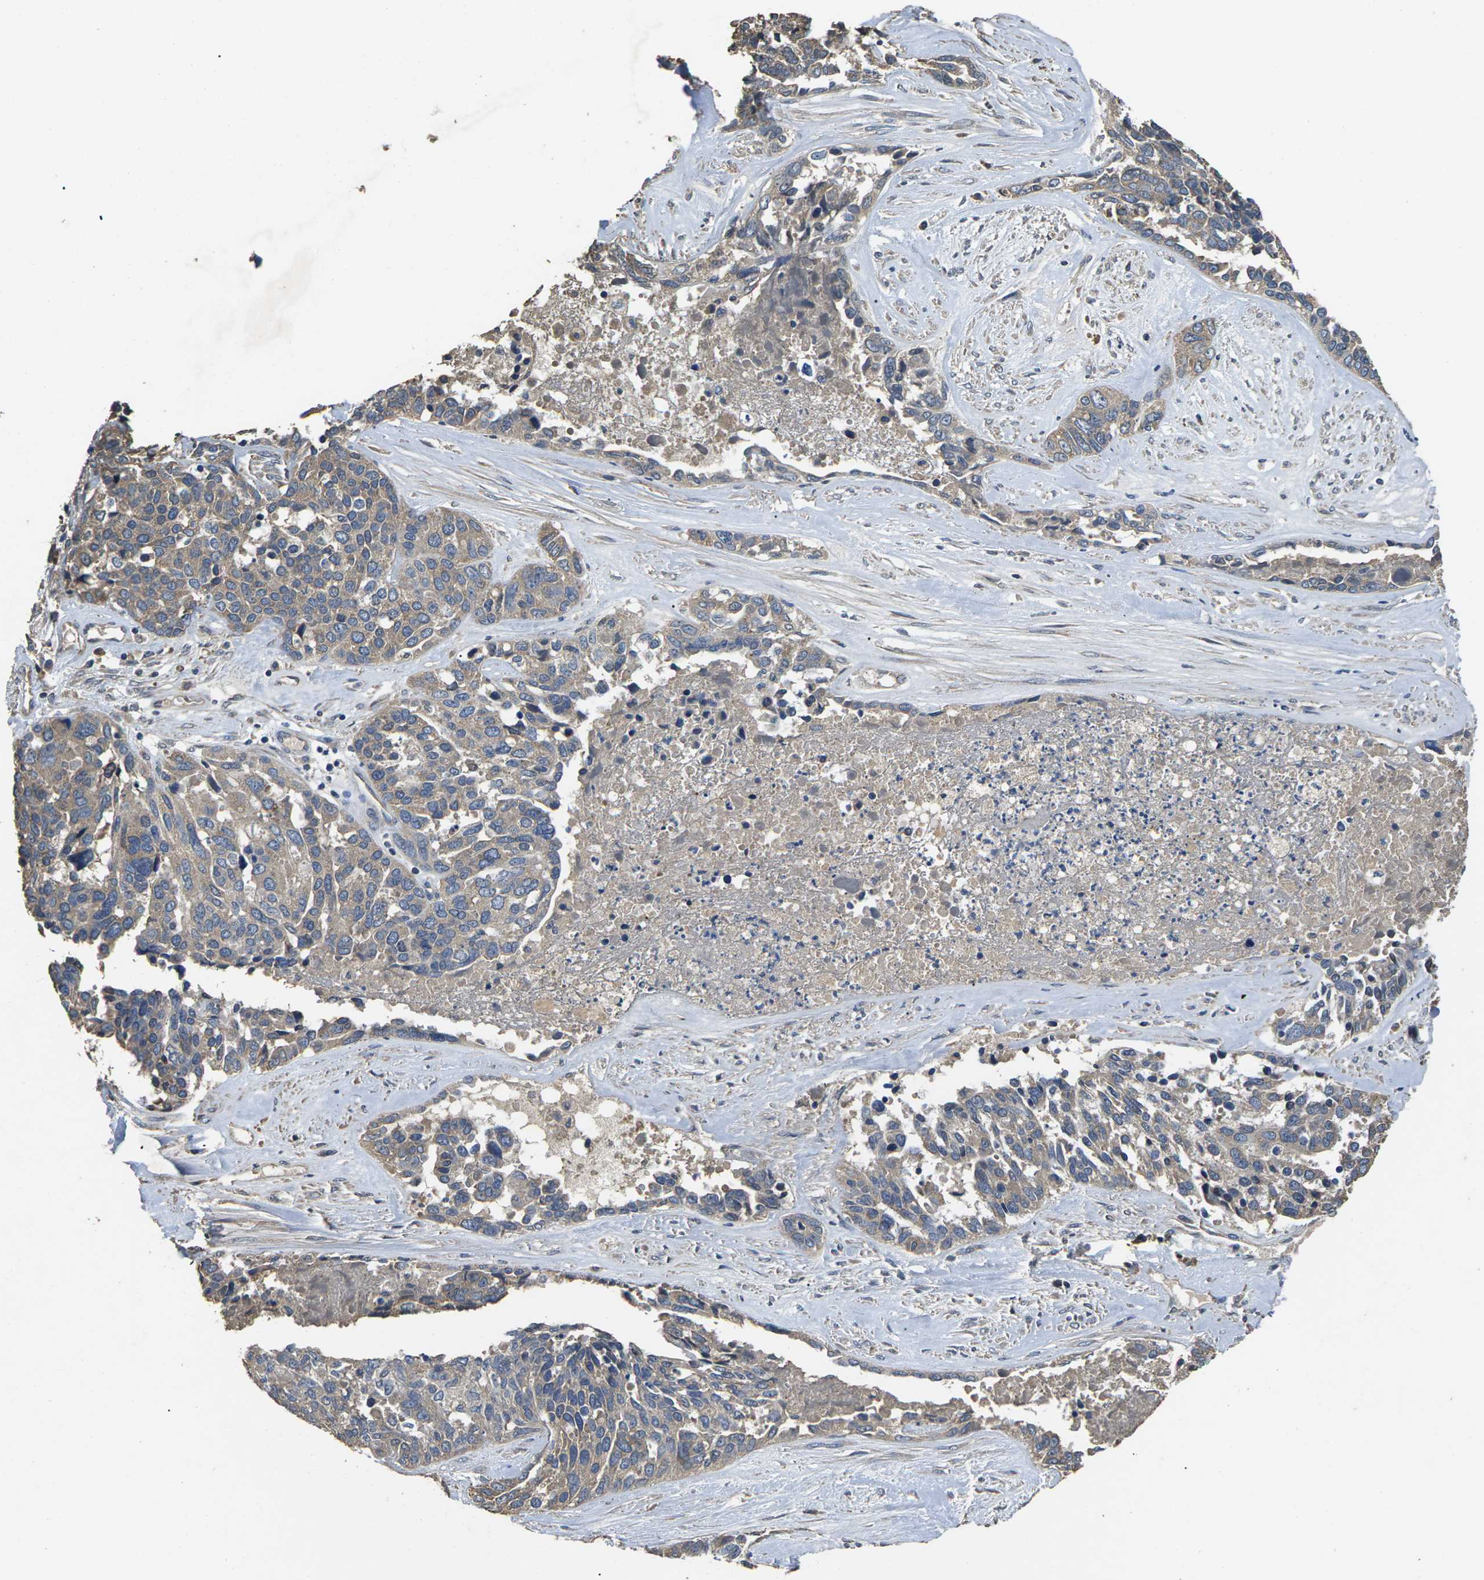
{"staining": {"intensity": "weak", "quantity": "<25%", "location": "cytoplasmic/membranous"}, "tissue": "ovarian cancer", "cell_type": "Tumor cells", "image_type": "cancer", "snomed": [{"axis": "morphology", "description": "Cystadenocarcinoma, serous, NOS"}, {"axis": "topography", "description": "Ovary"}], "caption": "Histopathology image shows no protein positivity in tumor cells of ovarian cancer tissue. (Stains: DAB IHC with hematoxylin counter stain, Microscopy: brightfield microscopy at high magnification).", "gene": "B4GAT1", "patient": {"sex": "female", "age": 44}}